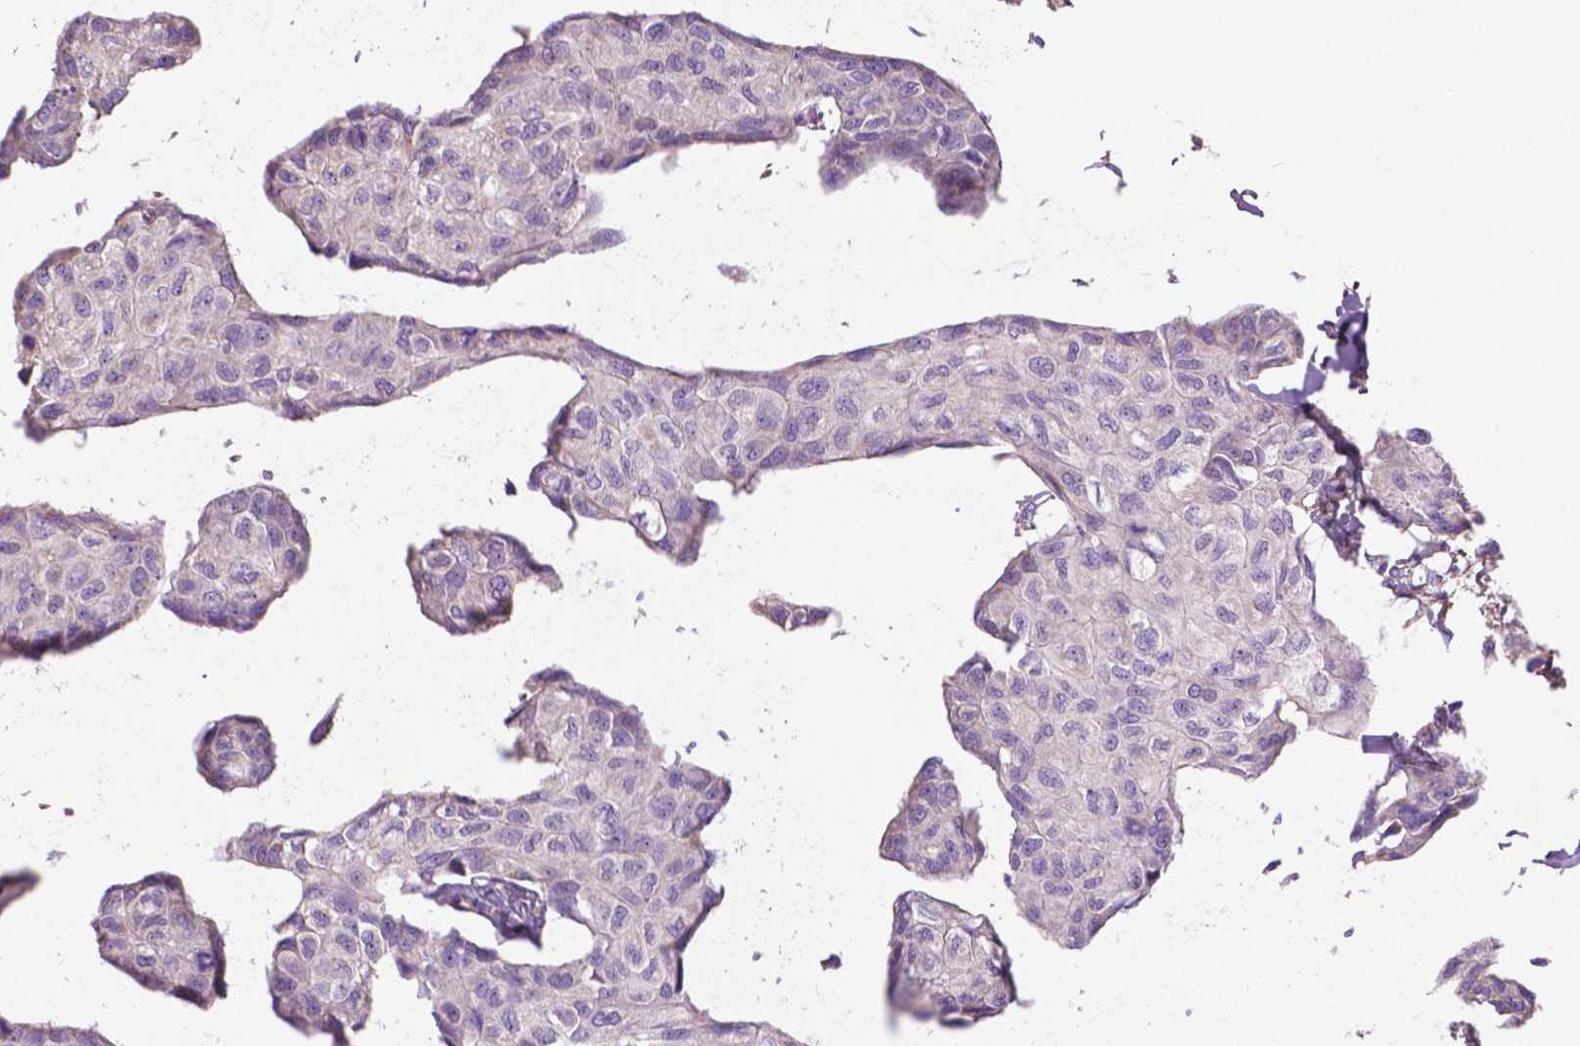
{"staining": {"intensity": "negative", "quantity": "none", "location": "none"}, "tissue": "breast cancer", "cell_type": "Tumor cells", "image_type": "cancer", "snomed": [{"axis": "morphology", "description": "Duct carcinoma"}, {"axis": "topography", "description": "Breast"}], "caption": "The immunohistochemistry (IHC) photomicrograph has no significant positivity in tumor cells of infiltrating ductal carcinoma (breast) tissue.", "gene": "LRRC3C", "patient": {"sex": "female", "age": 80}}